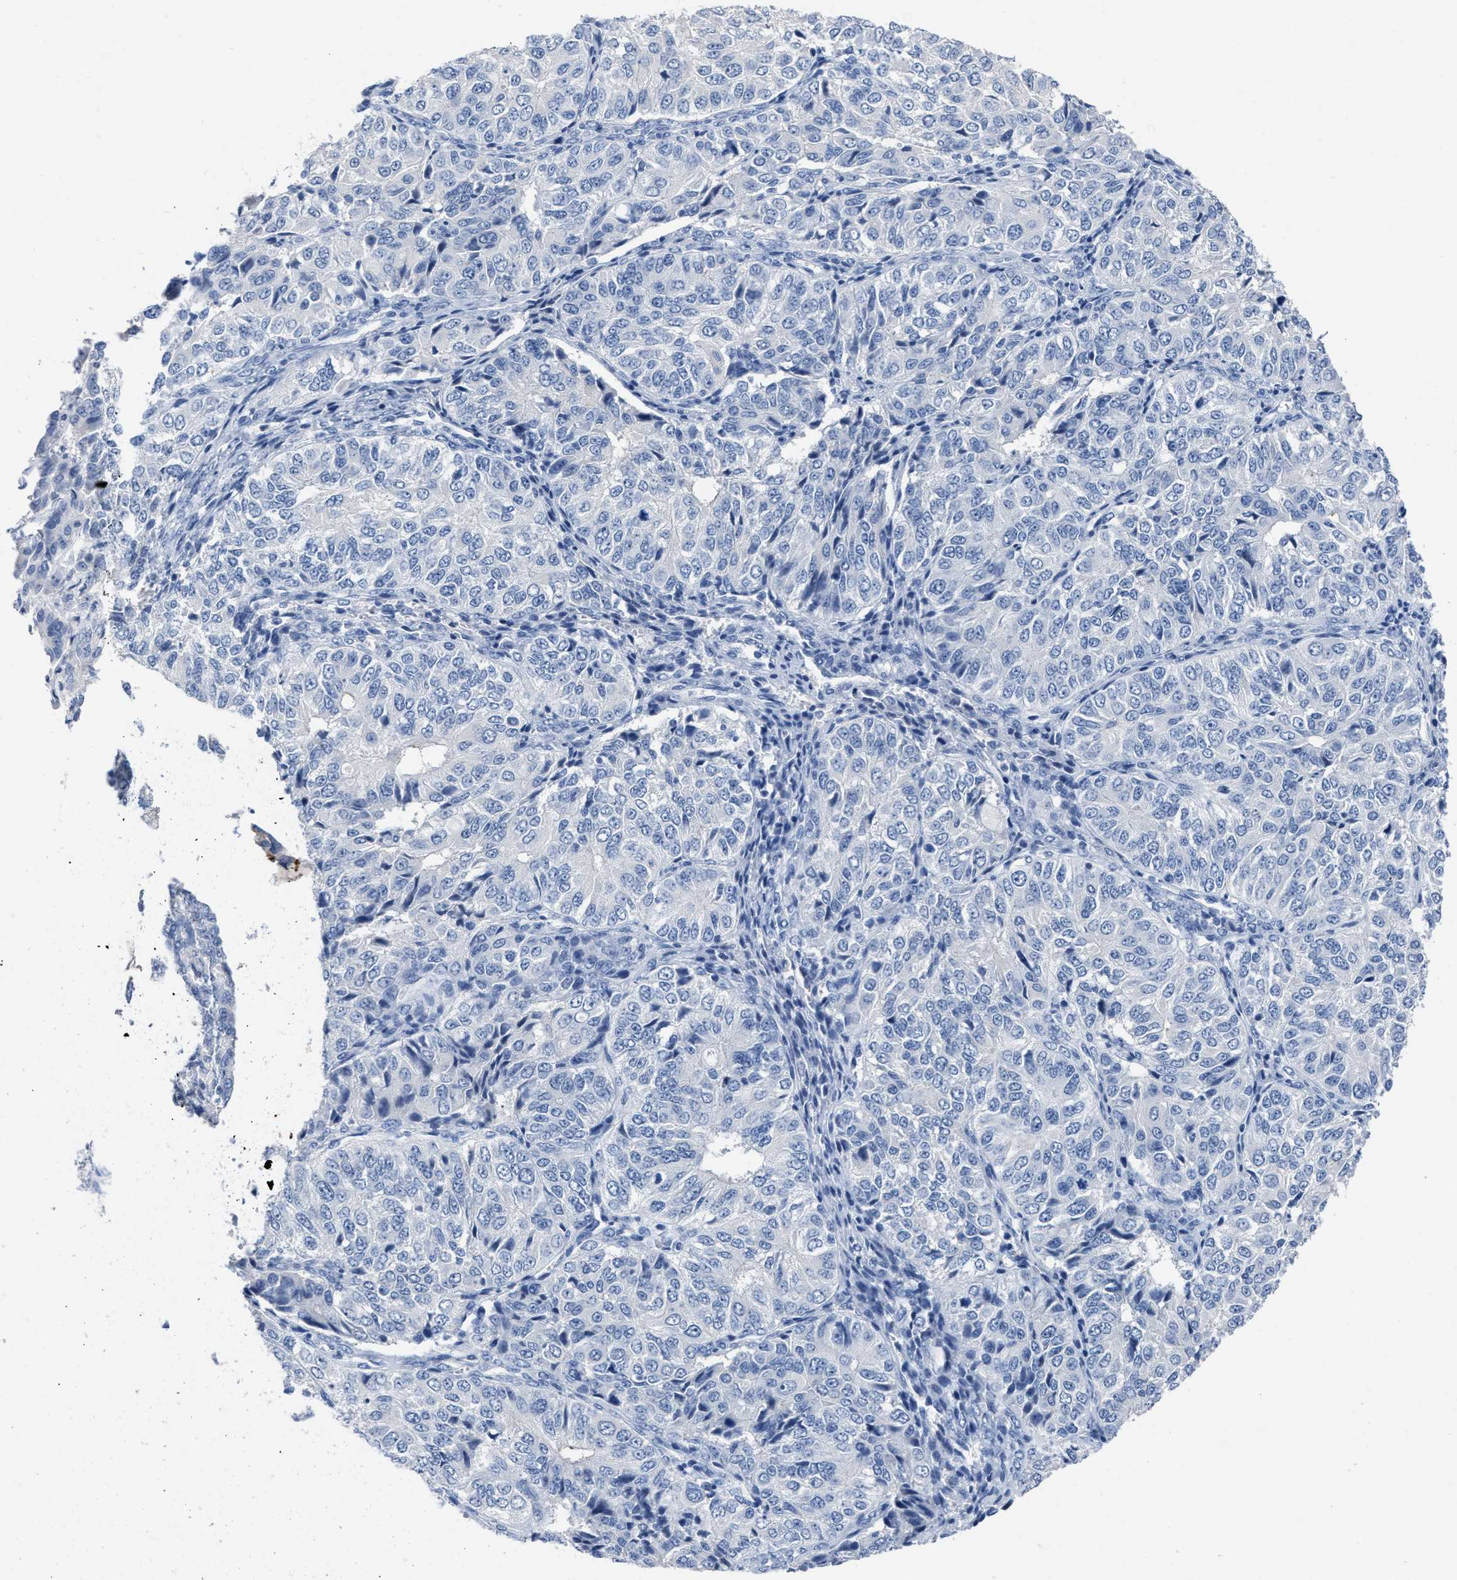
{"staining": {"intensity": "negative", "quantity": "none", "location": "none"}, "tissue": "ovarian cancer", "cell_type": "Tumor cells", "image_type": "cancer", "snomed": [{"axis": "morphology", "description": "Carcinoma, endometroid"}, {"axis": "topography", "description": "Ovary"}], "caption": "Immunohistochemistry micrograph of human ovarian cancer (endometroid carcinoma) stained for a protein (brown), which reveals no expression in tumor cells. (Brightfield microscopy of DAB (3,3'-diaminobenzidine) IHC at high magnification).", "gene": "CEACAM5", "patient": {"sex": "female", "age": 51}}